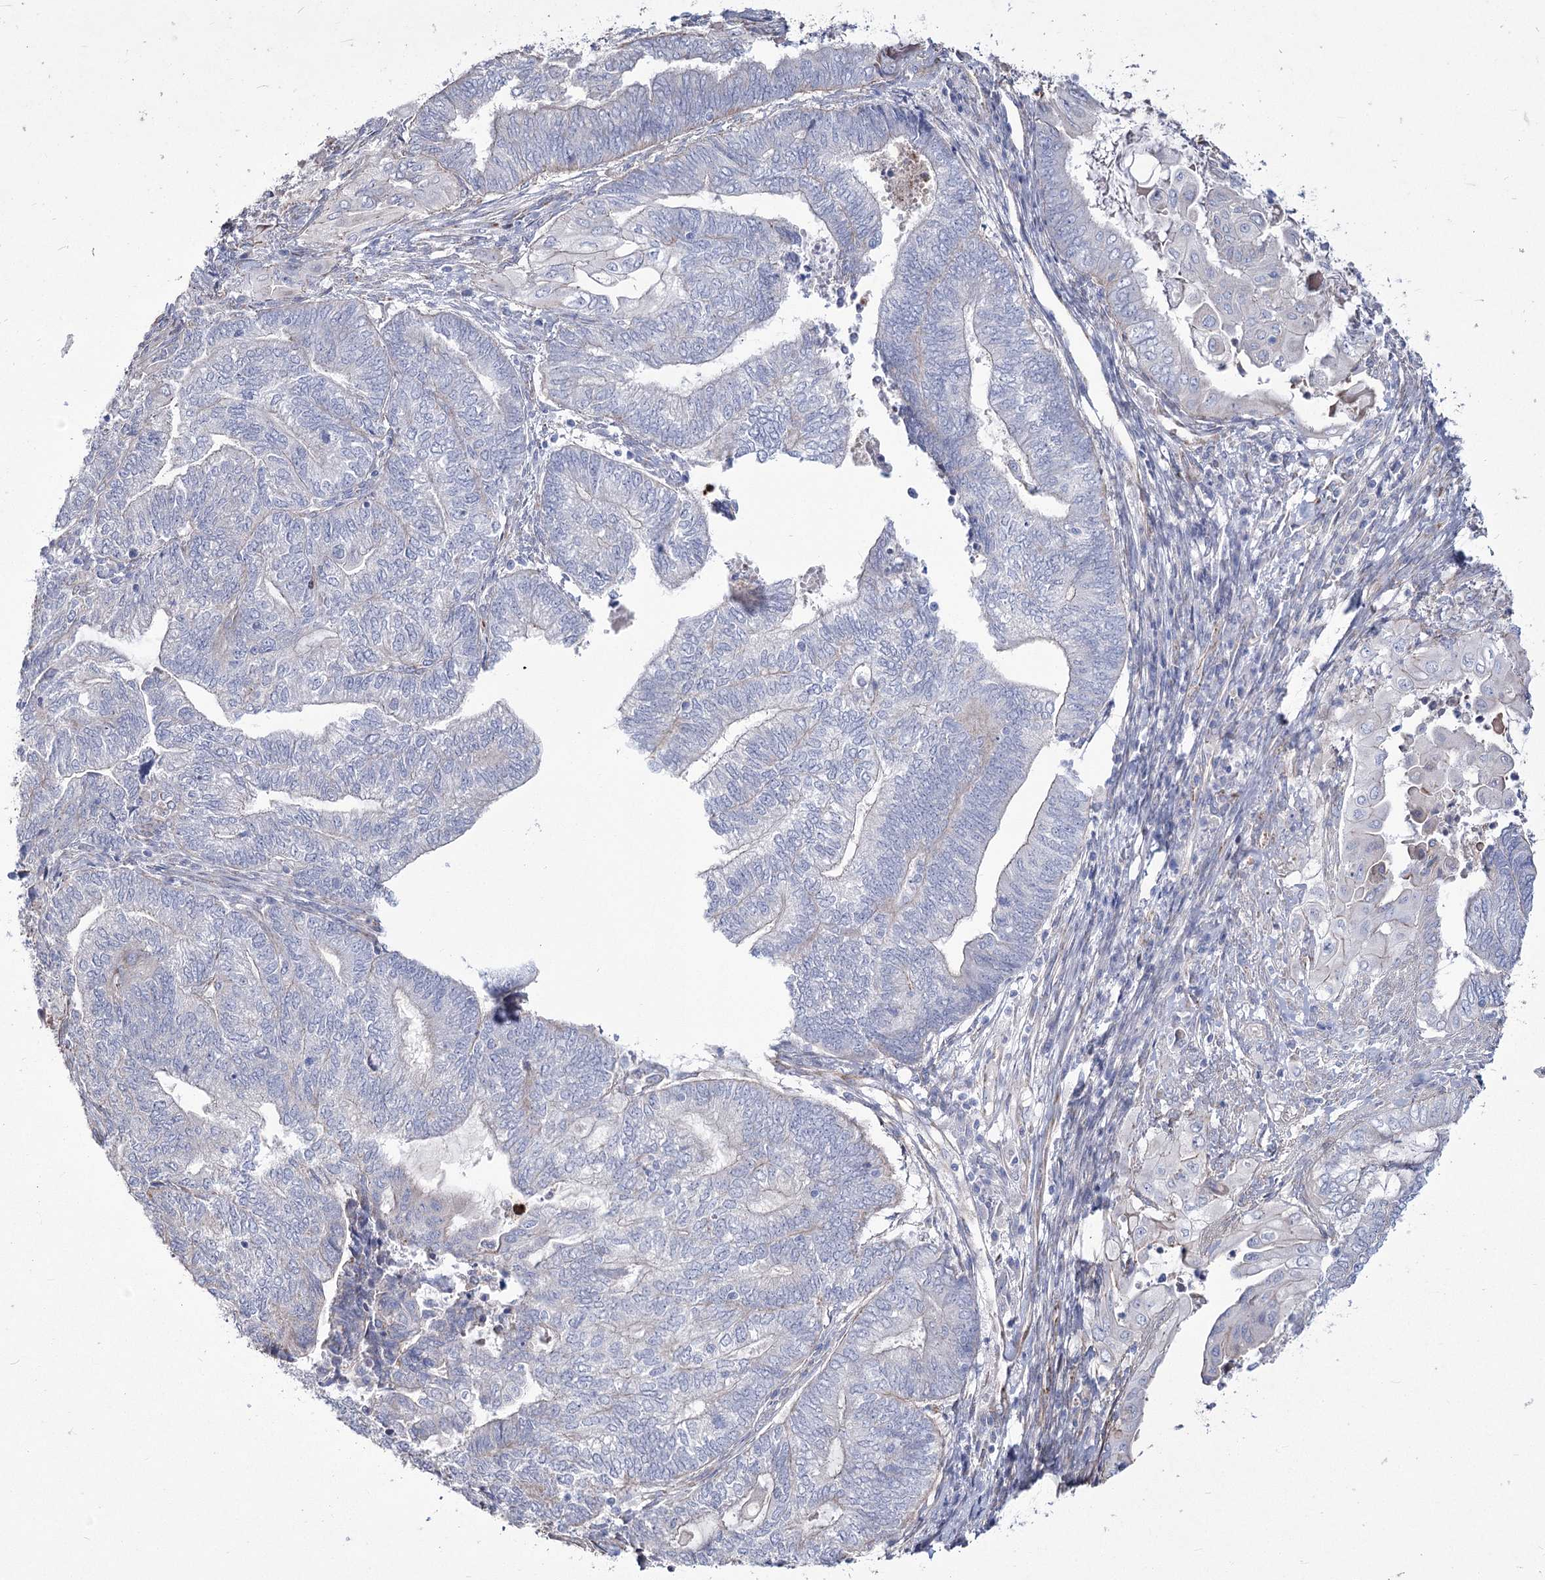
{"staining": {"intensity": "moderate", "quantity": "<25%", "location": "cytoplasmic/membranous"}, "tissue": "endometrial cancer", "cell_type": "Tumor cells", "image_type": "cancer", "snomed": [{"axis": "morphology", "description": "Adenocarcinoma, NOS"}, {"axis": "topography", "description": "Uterus"}, {"axis": "topography", "description": "Endometrium"}], "caption": "About <25% of tumor cells in human endometrial cancer exhibit moderate cytoplasmic/membranous protein expression as visualized by brown immunohistochemical staining.", "gene": "ME3", "patient": {"sex": "female", "age": 70}}